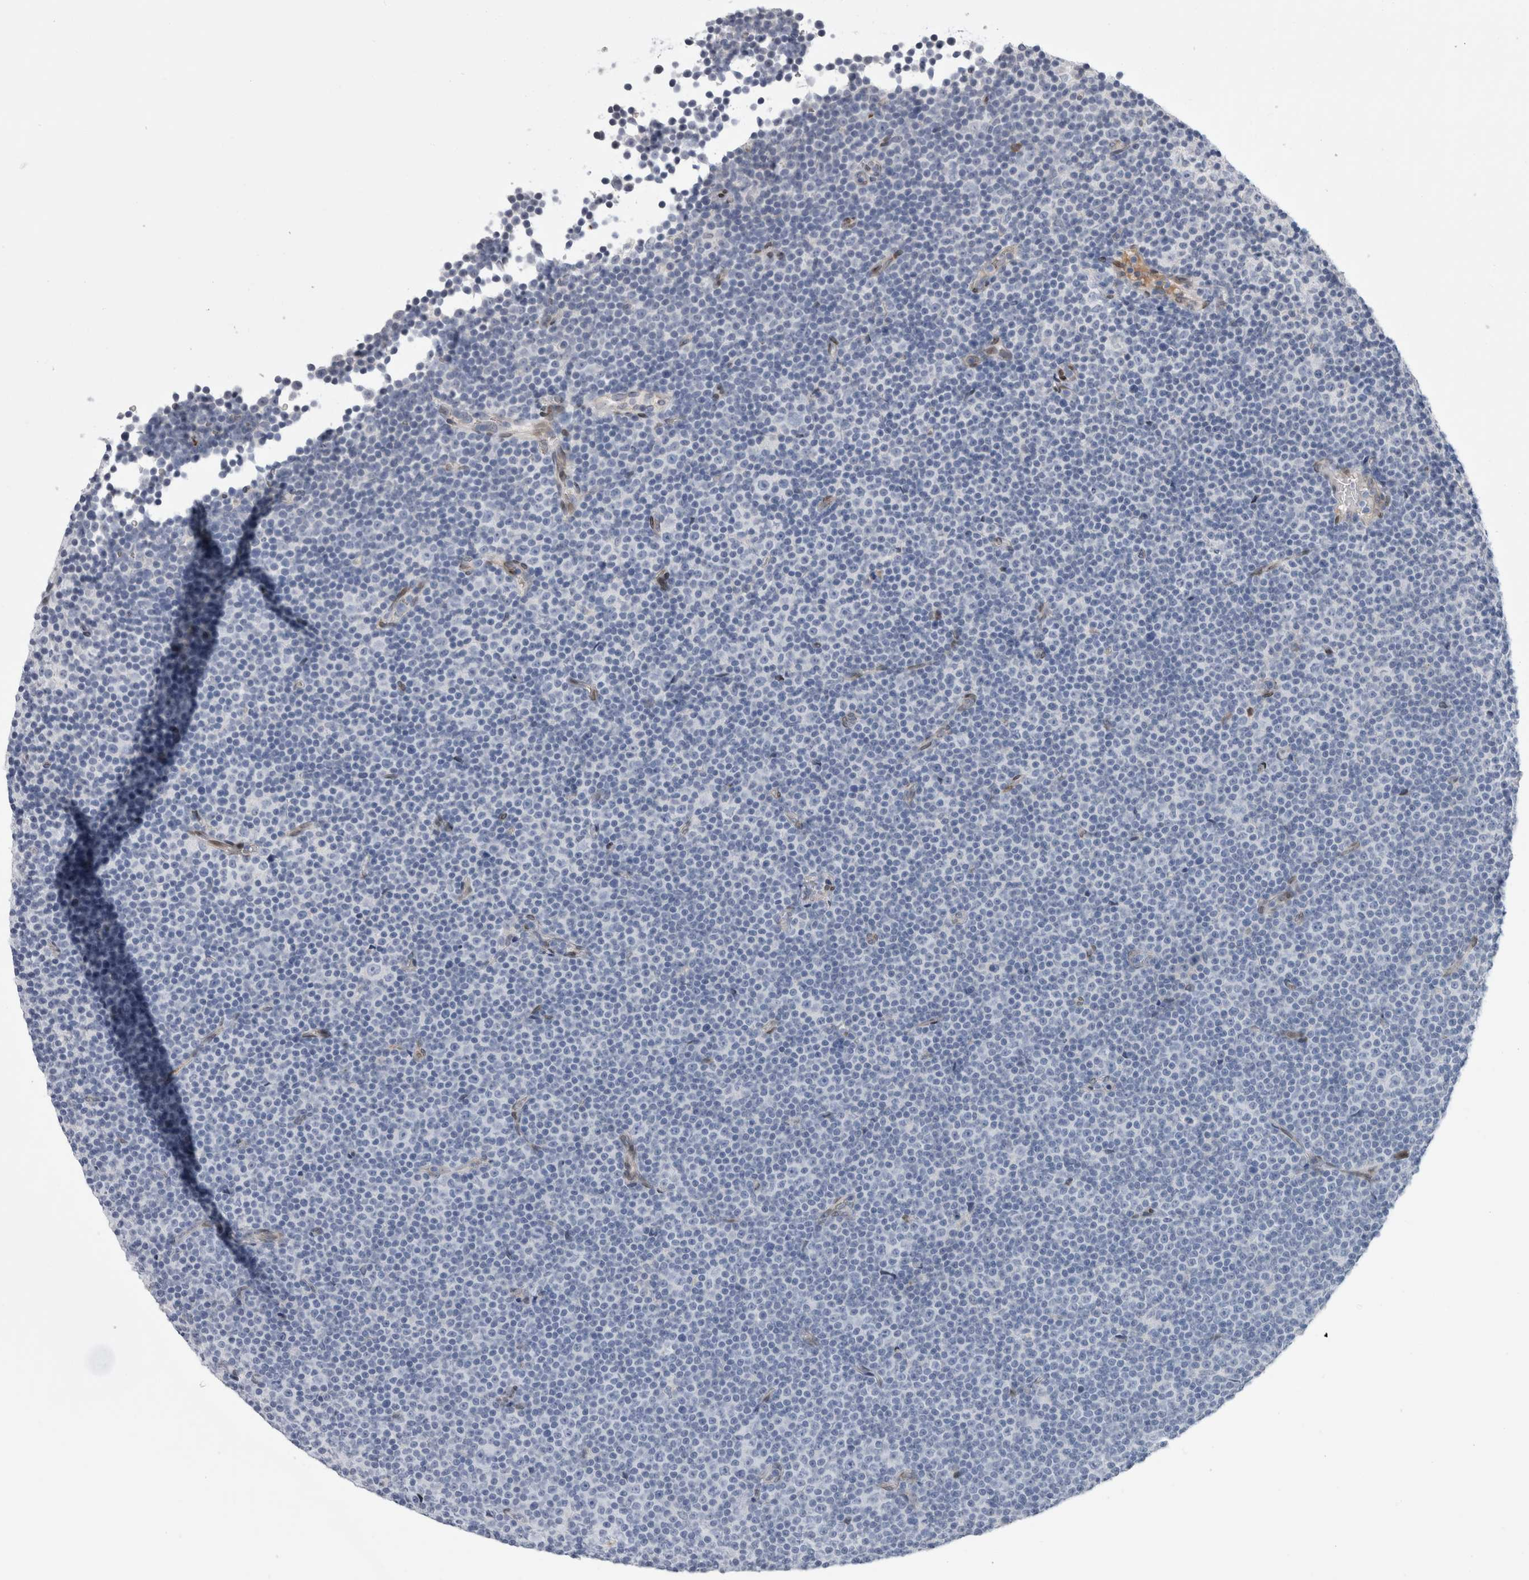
{"staining": {"intensity": "negative", "quantity": "none", "location": "none"}, "tissue": "lymphoma", "cell_type": "Tumor cells", "image_type": "cancer", "snomed": [{"axis": "morphology", "description": "Malignant lymphoma, non-Hodgkin's type, Low grade"}, {"axis": "topography", "description": "Lymph node"}], "caption": "Tumor cells show no significant protein positivity in lymphoma. (Stains: DAB (3,3'-diaminobenzidine) IHC with hematoxylin counter stain, Microscopy: brightfield microscopy at high magnification).", "gene": "DMTN", "patient": {"sex": "female", "age": 67}}